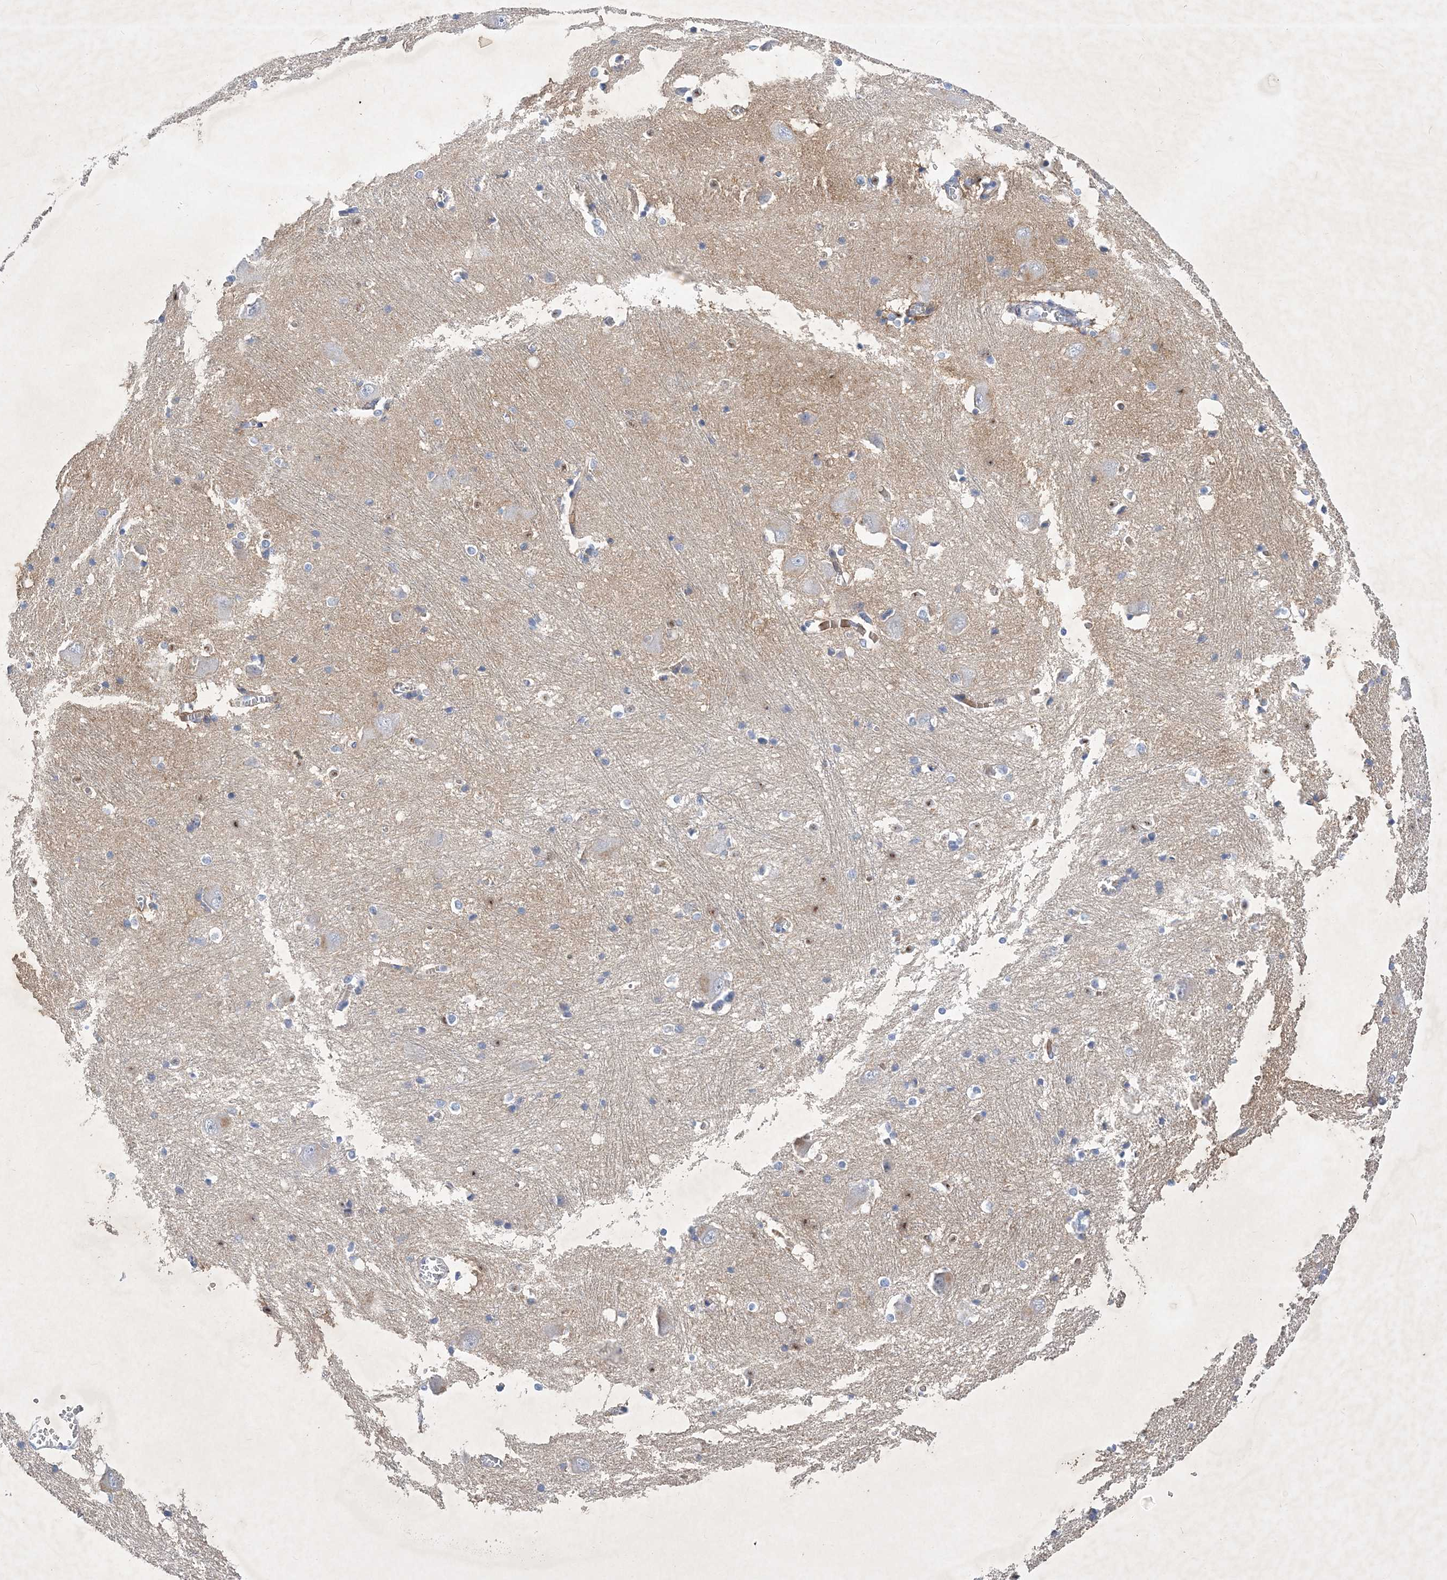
{"staining": {"intensity": "negative", "quantity": "none", "location": "none"}, "tissue": "caudate", "cell_type": "Glial cells", "image_type": "normal", "snomed": [{"axis": "morphology", "description": "Normal tissue, NOS"}, {"axis": "topography", "description": "Lateral ventricle wall"}], "caption": "Image shows no significant protein staining in glial cells of normal caudate.", "gene": "GPN1", "patient": {"sex": "male", "age": 37}}